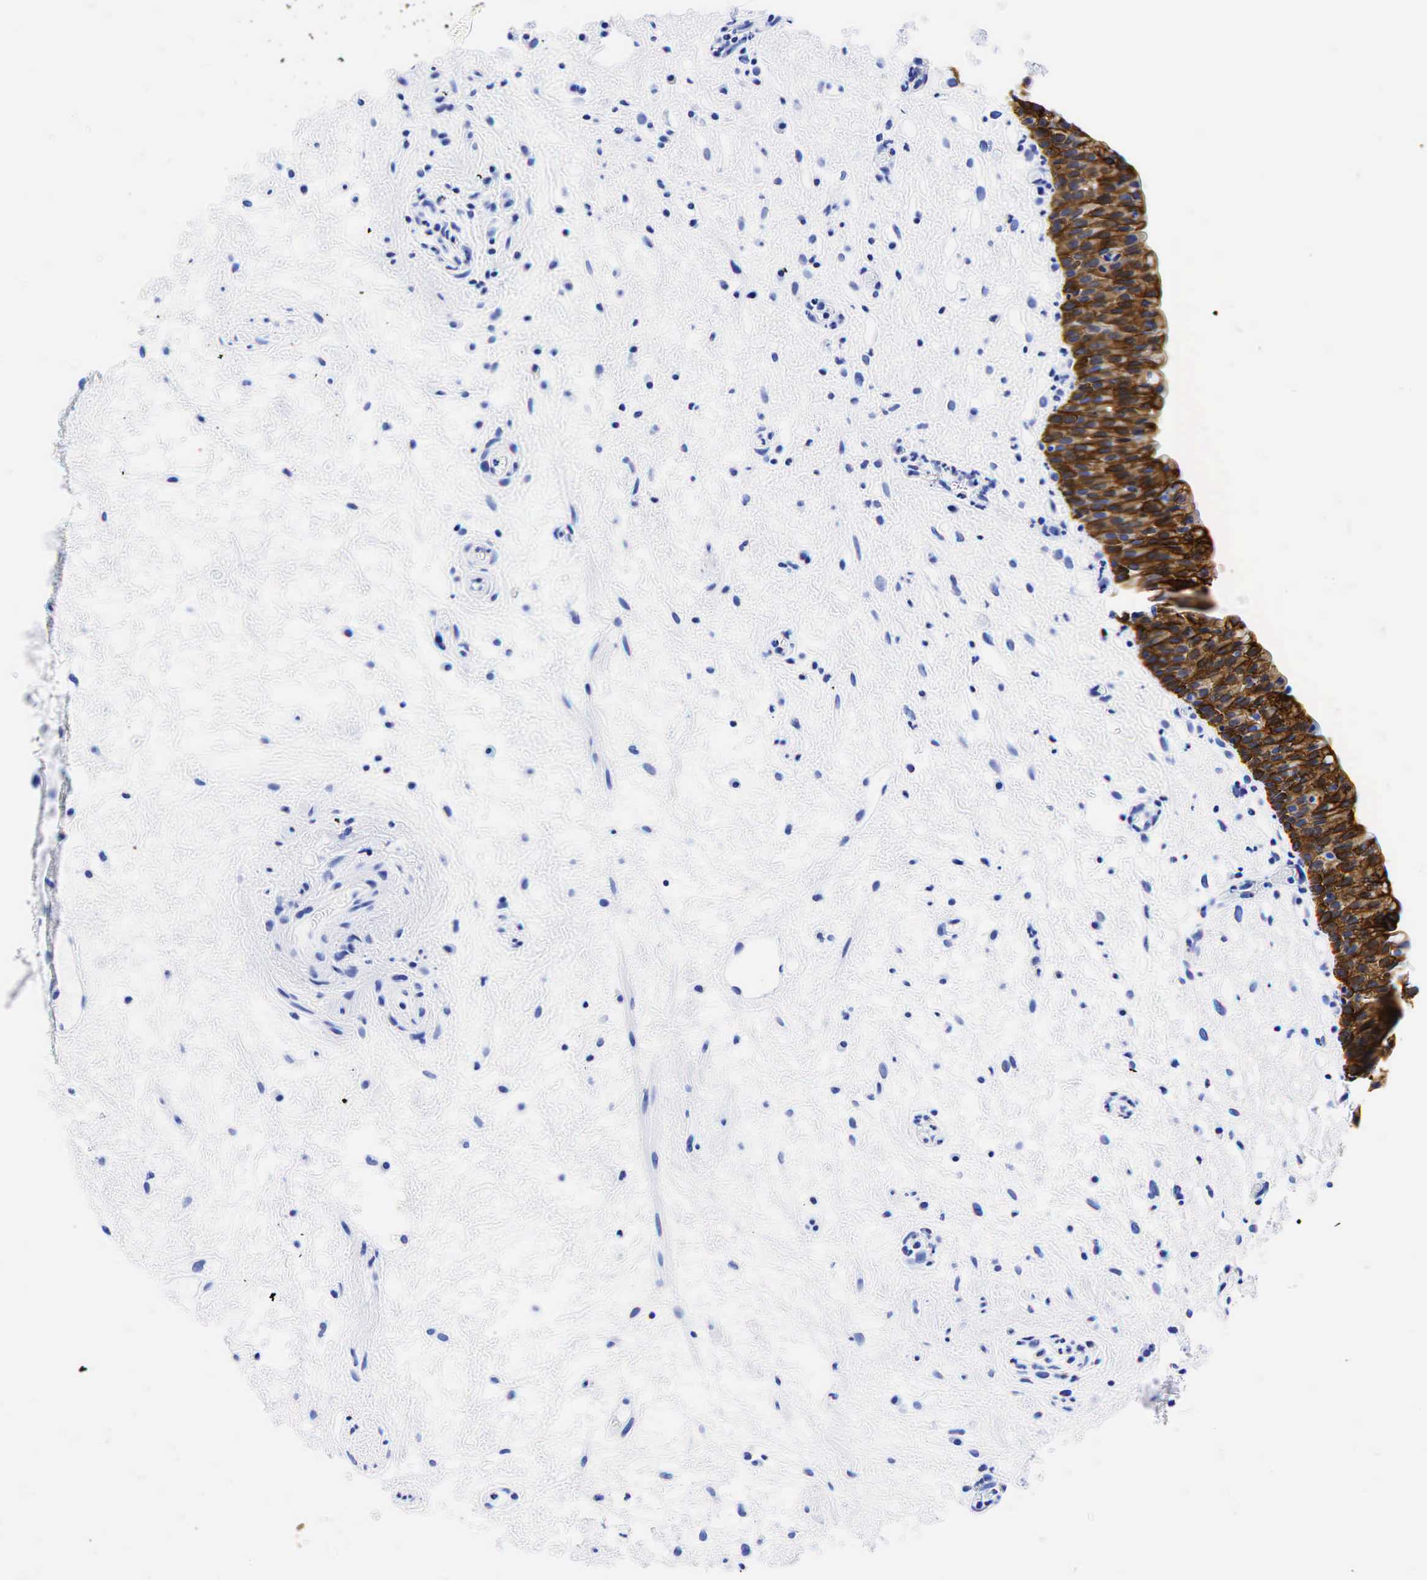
{"staining": {"intensity": "strong", "quantity": ">75%", "location": "nuclear"}, "tissue": "urinary bladder", "cell_type": "Urothelial cells", "image_type": "normal", "snomed": [{"axis": "morphology", "description": "Normal tissue, NOS"}, {"axis": "topography", "description": "Urinary bladder"}], "caption": "Immunohistochemical staining of normal urinary bladder demonstrates high levels of strong nuclear positivity in approximately >75% of urothelial cells.", "gene": "KRT19", "patient": {"sex": "male", "age": 48}}